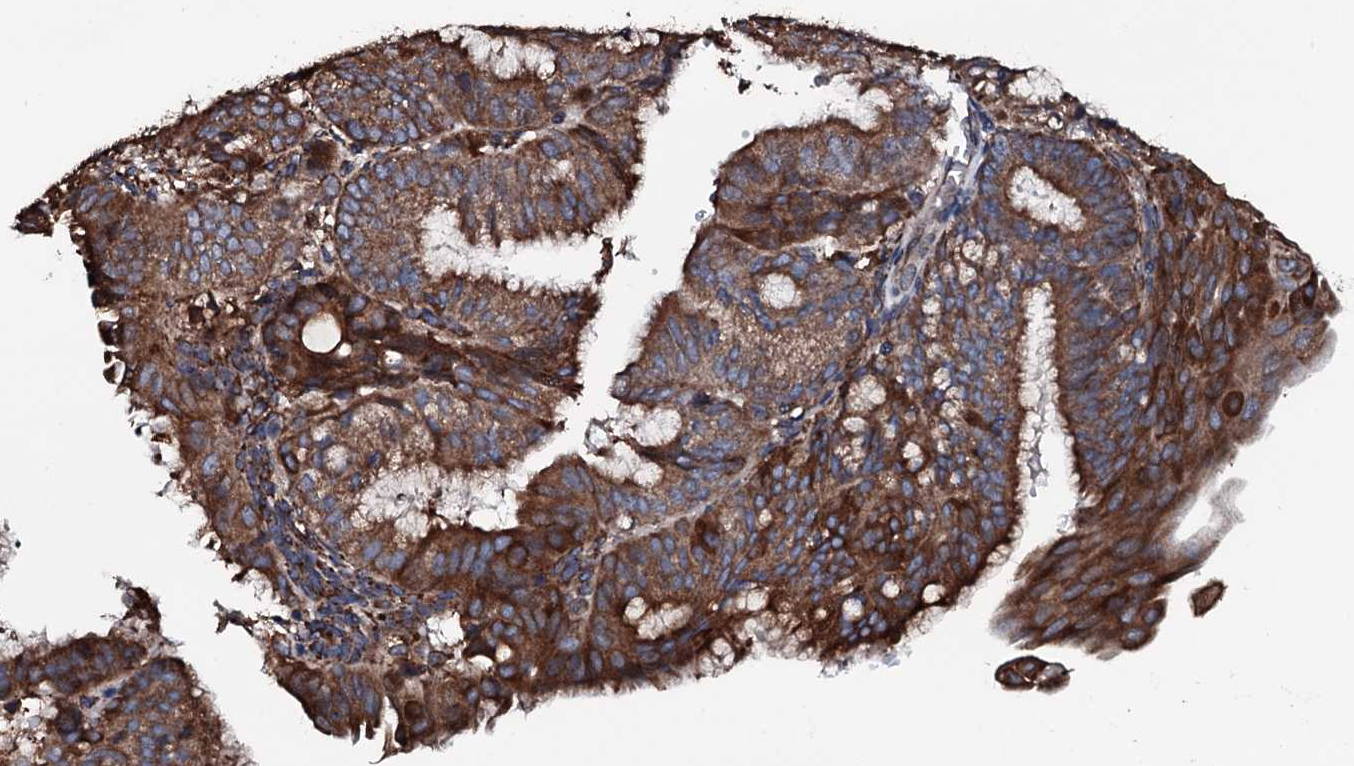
{"staining": {"intensity": "strong", "quantity": ">75%", "location": "cytoplasmic/membranous"}, "tissue": "endometrial cancer", "cell_type": "Tumor cells", "image_type": "cancer", "snomed": [{"axis": "morphology", "description": "Adenocarcinoma, NOS"}, {"axis": "topography", "description": "Endometrium"}], "caption": "This is a micrograph of IHC staining of endometrial cancer (adenocarcinoma), which shows strong positivity in the cytoplasmic/membranous of tumor cells.", "gene": "RAB12", "patient": {"sex": "female", "age": 49}}